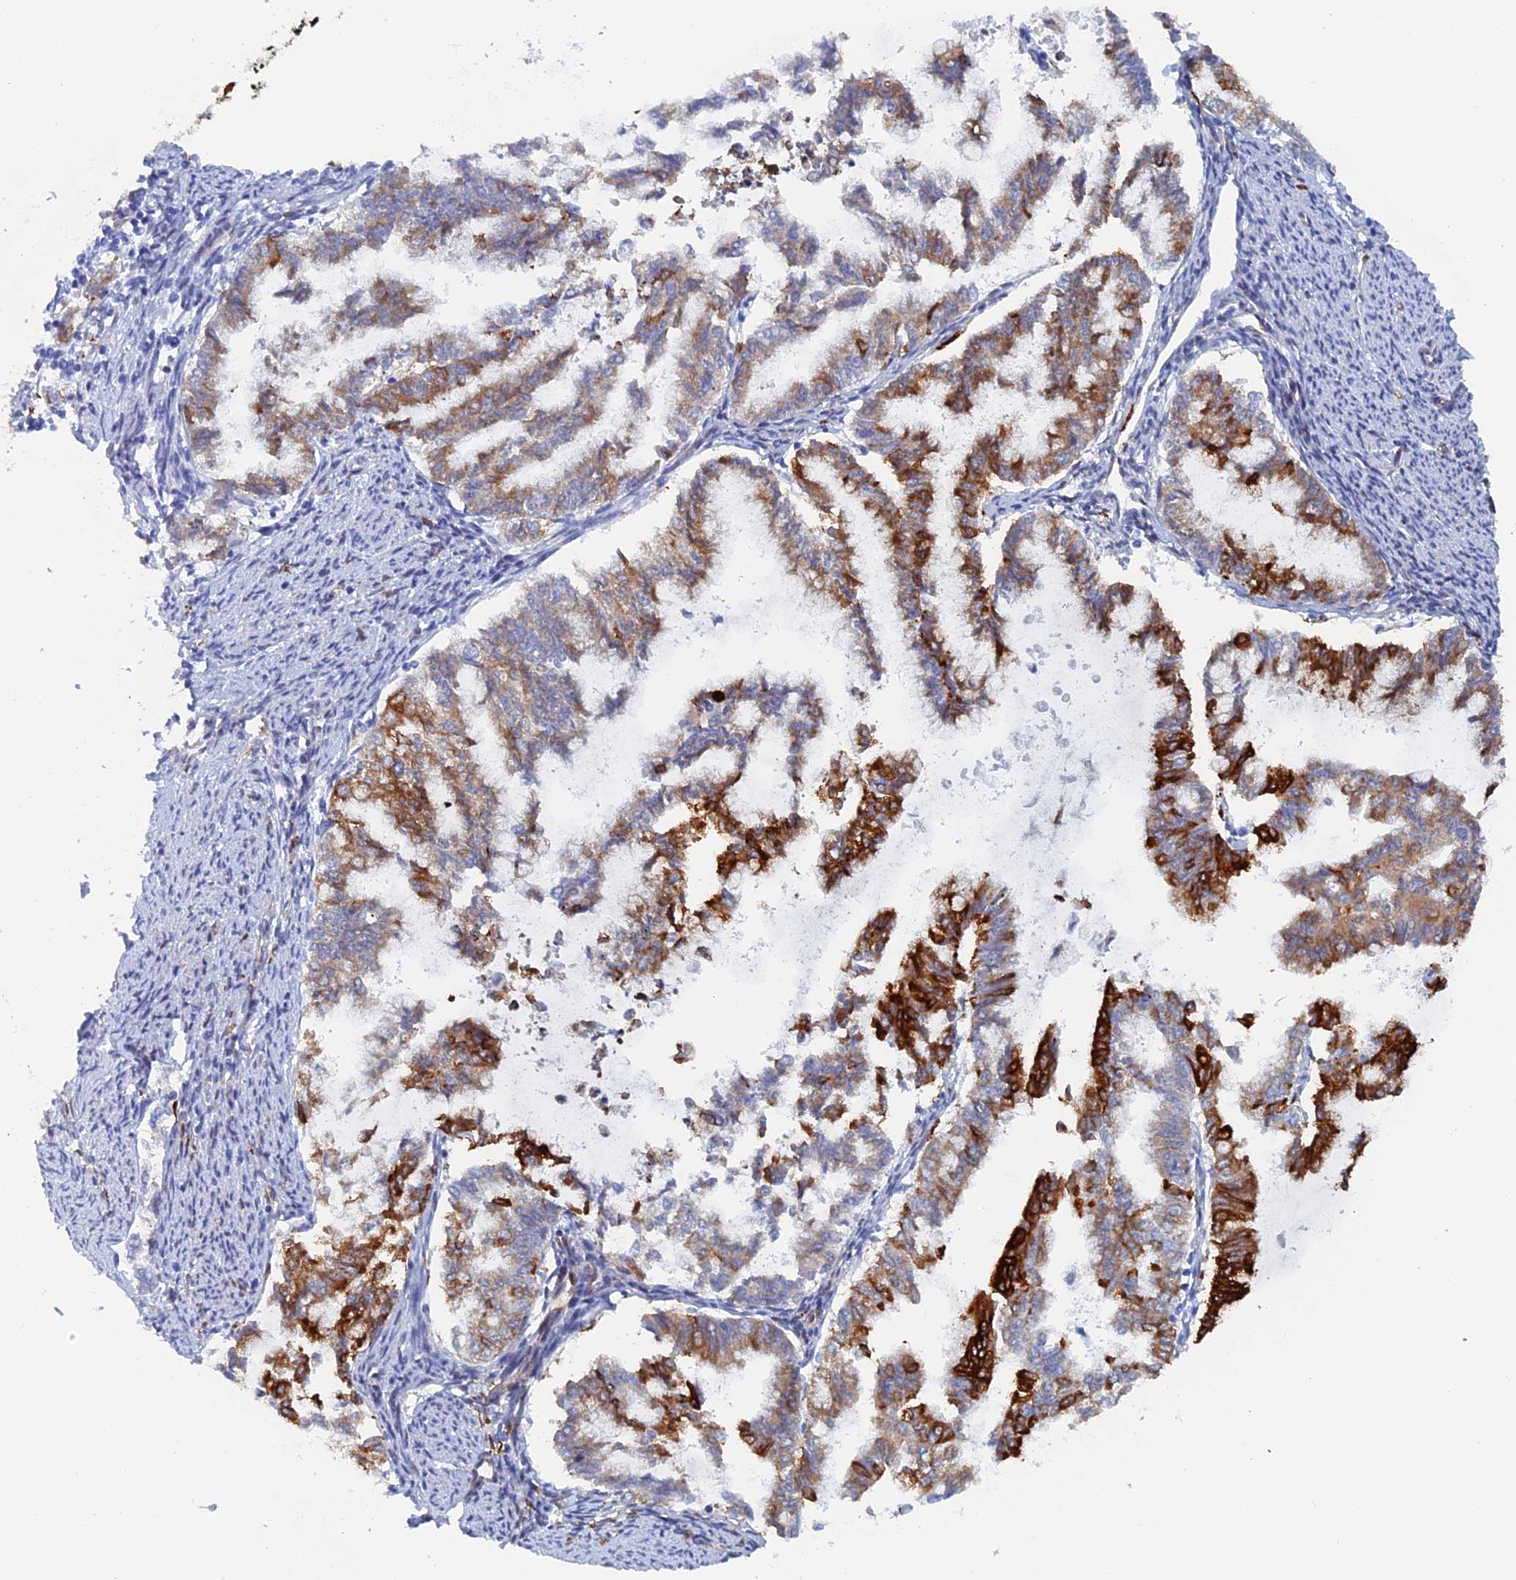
{"staining": {"intensity": "strong", "quantity": "25%-75%", "location": "cytoplasmic/membranous"}, "tissue": "endometrial cancer", "cell_type": "Tumor cells", "image_type": "cancer", "snomed": [{"axis": "morphology", "description": "Adenocarcinoma, NOS"}, {"axis": "topography", "description": "Endometrium"}], "caption": "Adenocarcinoma (endometrial) stained for a protein (brown) demonstrates strong cytoplasmic/membranous positive expression in approximately 25%-75% of tumor cells.", "gene": "COG7", "patient": {"sex": "female", "age": 79}}